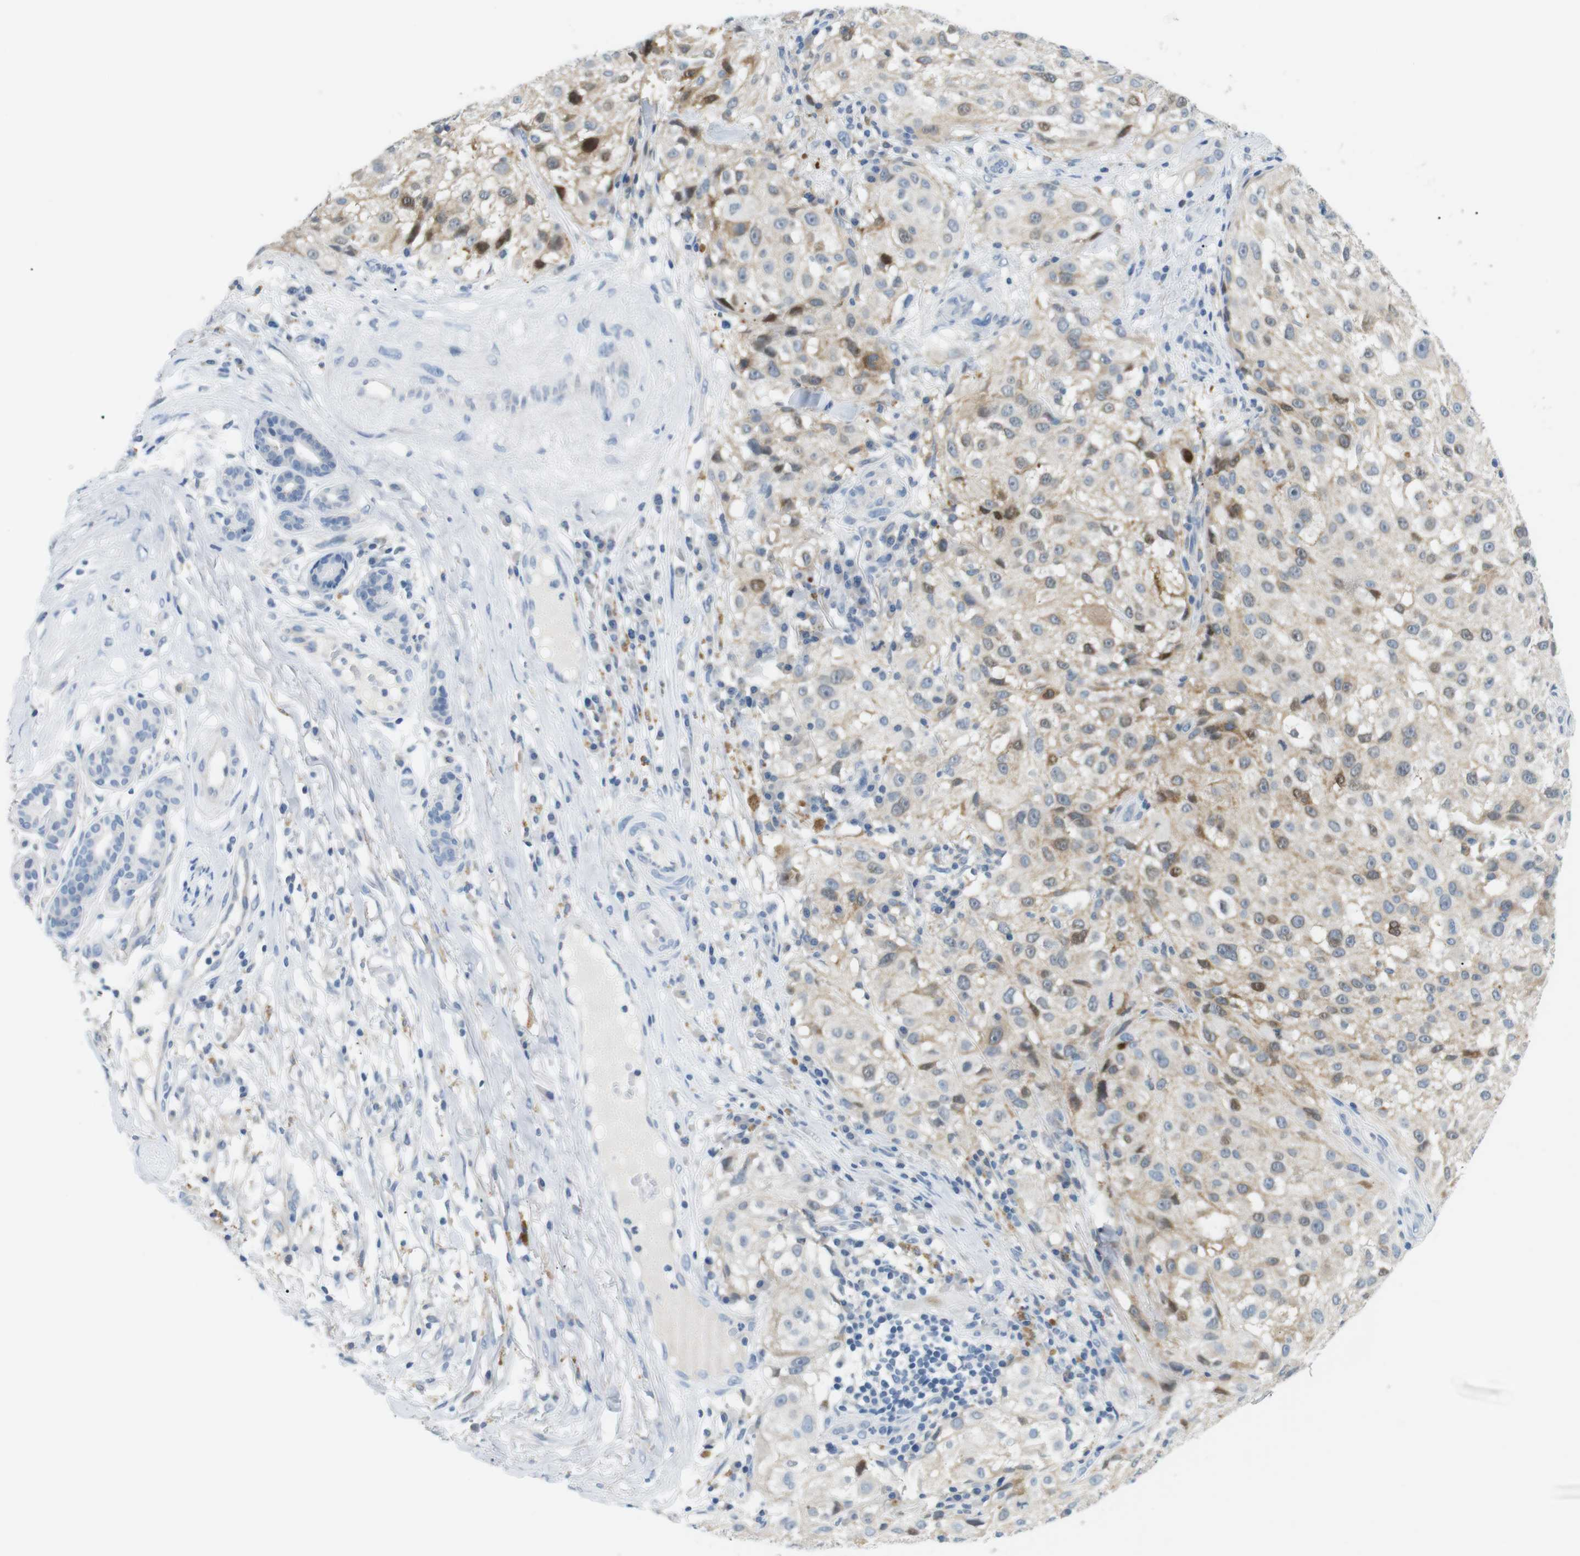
{"staining": {"intensity": "weak", "quantity": "25%-75%", "location": "cytoplasmic/membranous"}, "tissue": "melanoma", "cell_type": "Tumor cells", "image_type": "cancer", "snomed": [{"axis": "morphology", "description": "Necrosis, NOS"}, {"axis": "morphology", "description": "Malignant melanoma, NOS"}, {"axis": "topography", "description": "Skin"}], "caption": "IHC of malignant melanoma shows low levels of weak cytoplasmic/membranous positivity in about 25%-75% of tumor cells.", "gene": "FCGRT", "patient": {"sex": "female", "age": 87}}